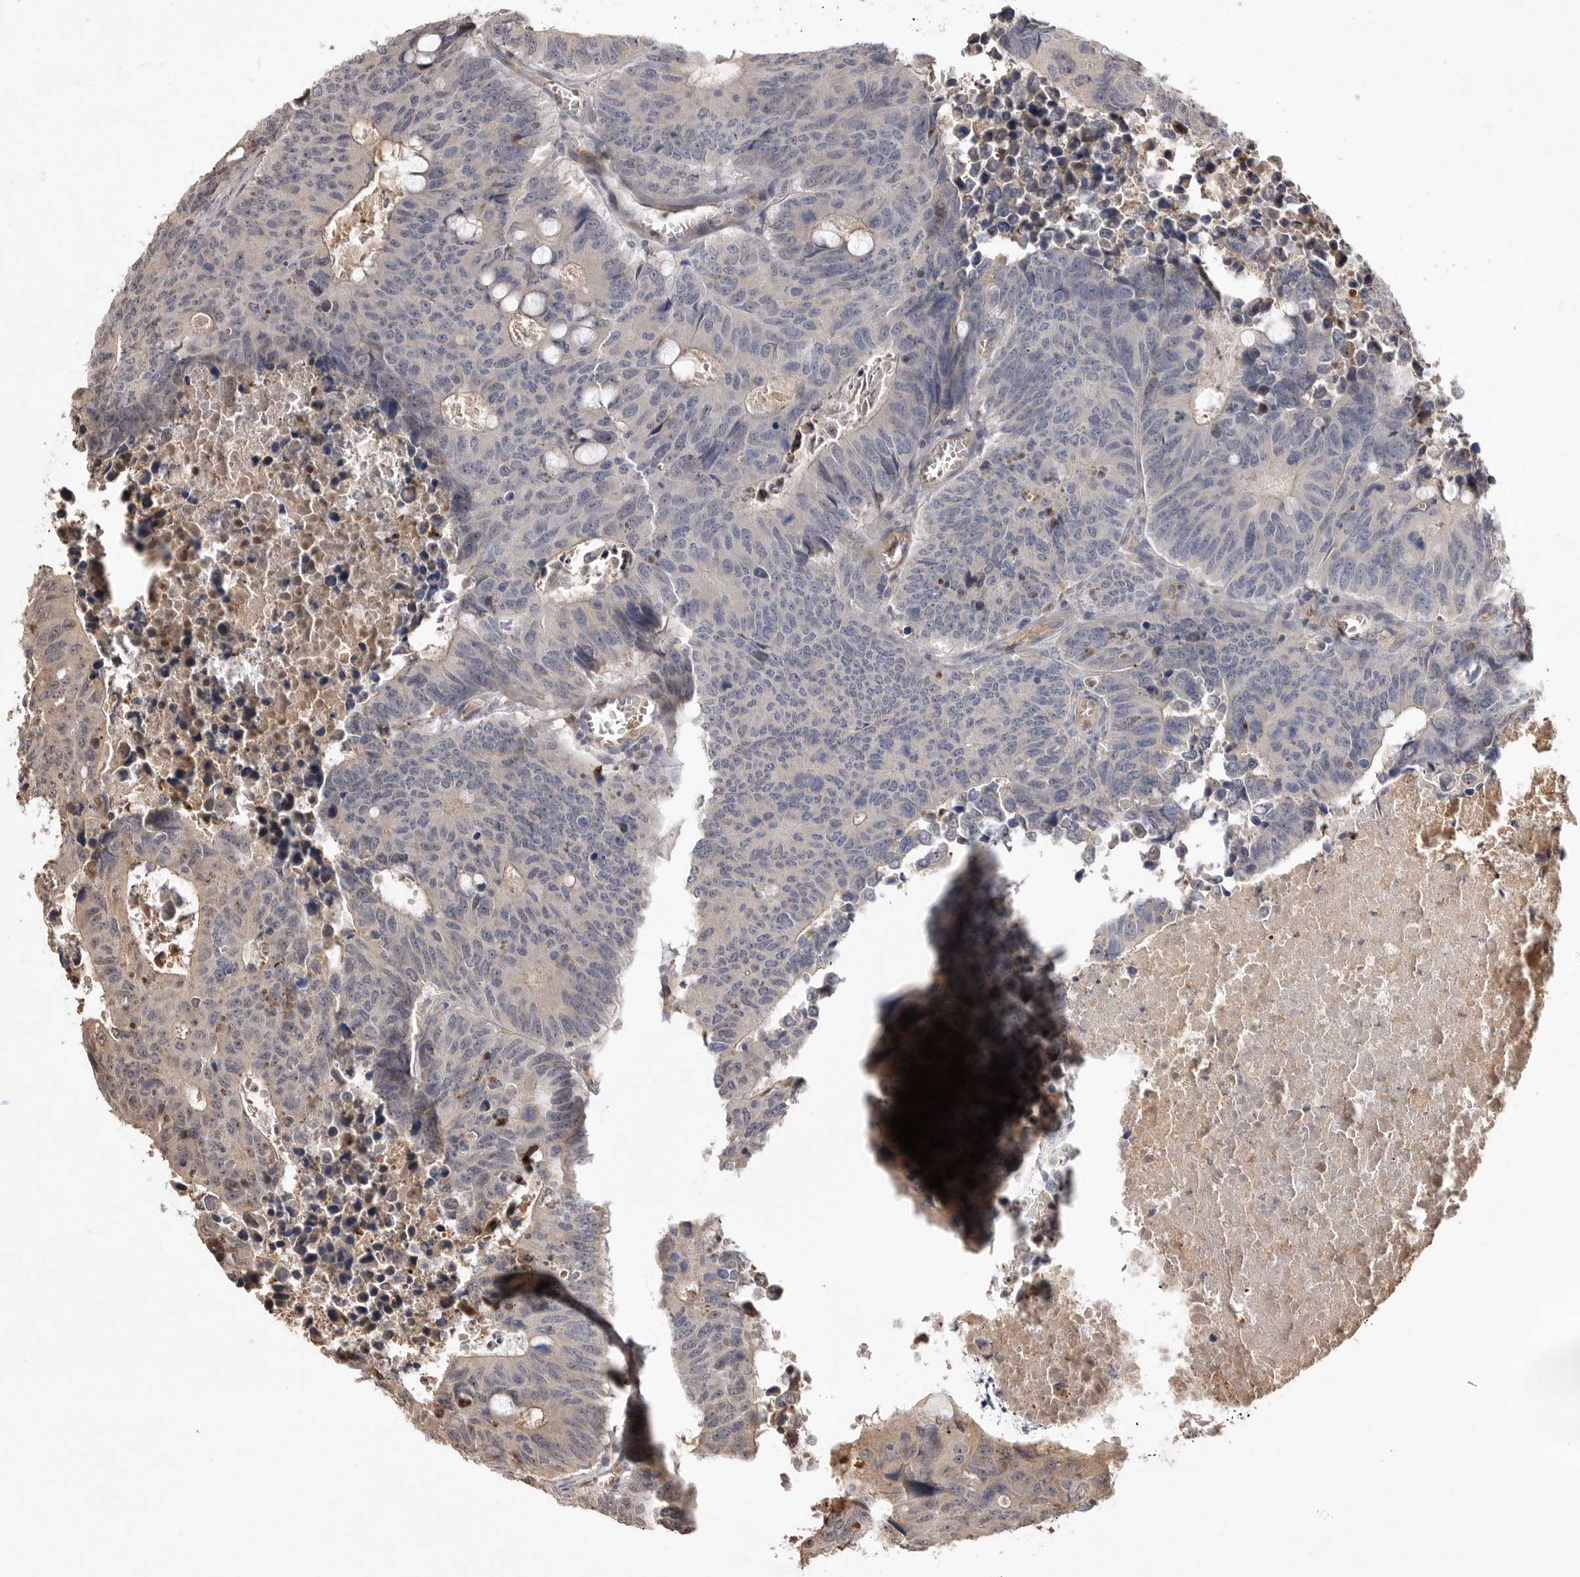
{"staining": {"intensity": "weak", "quantity": "<25%", "location": "cytoplasmic/membranous"}, "tissue": "colorectal cancer", "cell_type": "Tumor cells", "image_type": "cancer", "snomed": [{"axis": "morphology", "description": "Adenocarcinoma, NOS"}, {"axis": "topography", "description": "Colon"}], "caption": "A high-resolution image shows immunohistochemistry staining of colorectal cancer (adenocarcinoma), which displays no significant expression in tumor cells.", "gene": "VN1R4", "patient": {"sex": "male", "age": 87}}